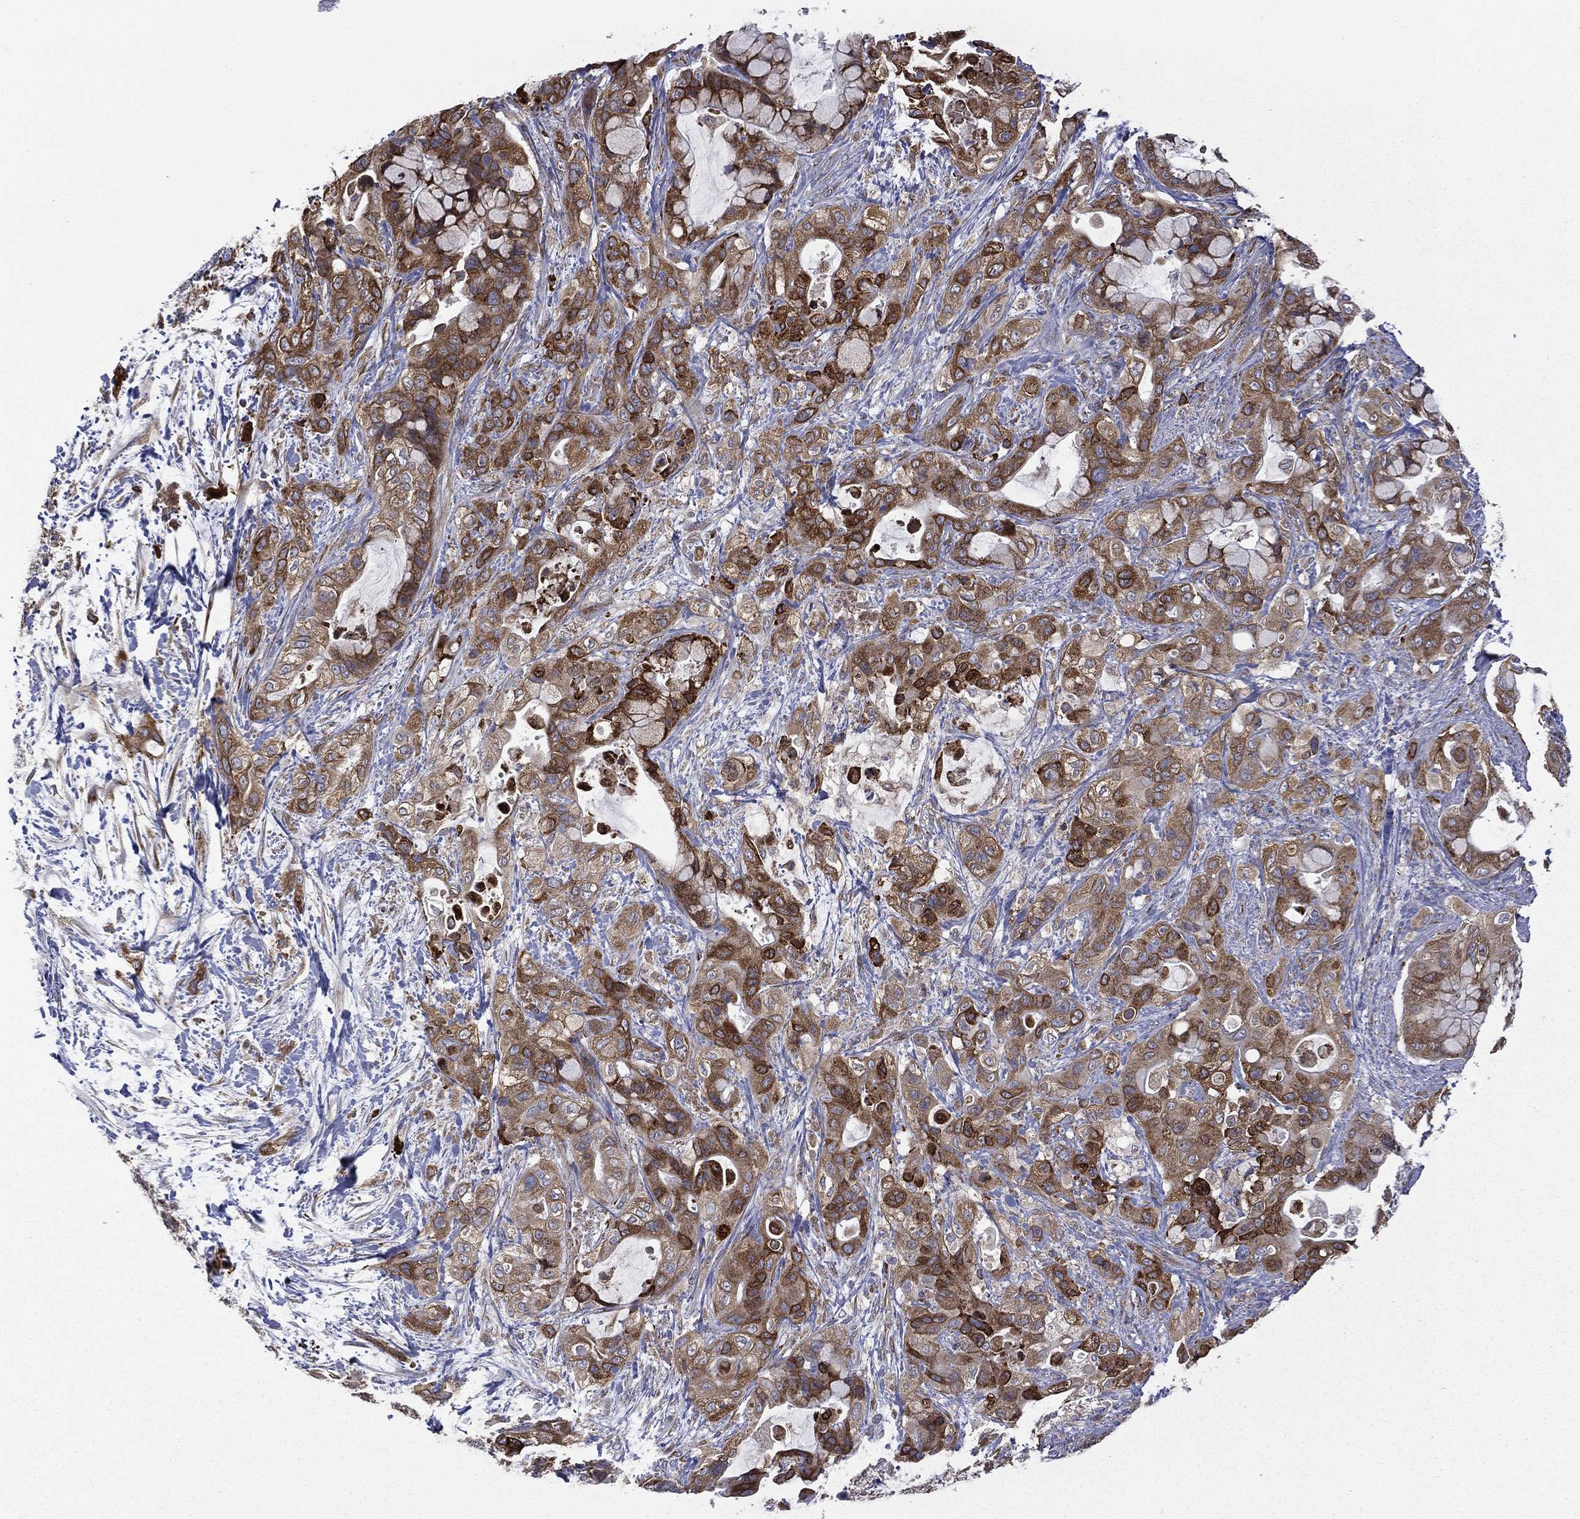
{"staining": {"intensity": "strong", "quantity": ">75%", "location": "cytoplasmic/membranous"}, "tissue": "pancreatic cancer", "cell_type": "Tumor cells", "image_type": "cancer", "snomed": [{"axis": "morphology", "description": "Adenocarcinoma, NOS"}, {"axis": "topography", "description": "Pancreas"}], "caption": "Immunohistochemistry (IHC) staining of pancreatic cancer (adenocarcinoma), which displays high levels of strong cytoplasmic/membranous expression in approximately >75% of tumor cells indicating strong cytoplasmic/membranous protein staining. The staining was performed using DAB (brown) for protein detection and nuclei were counterstained in hematoxylin (blue).", "gene": "C20orf96", "patient": {"sex": "male", "age": 71}}